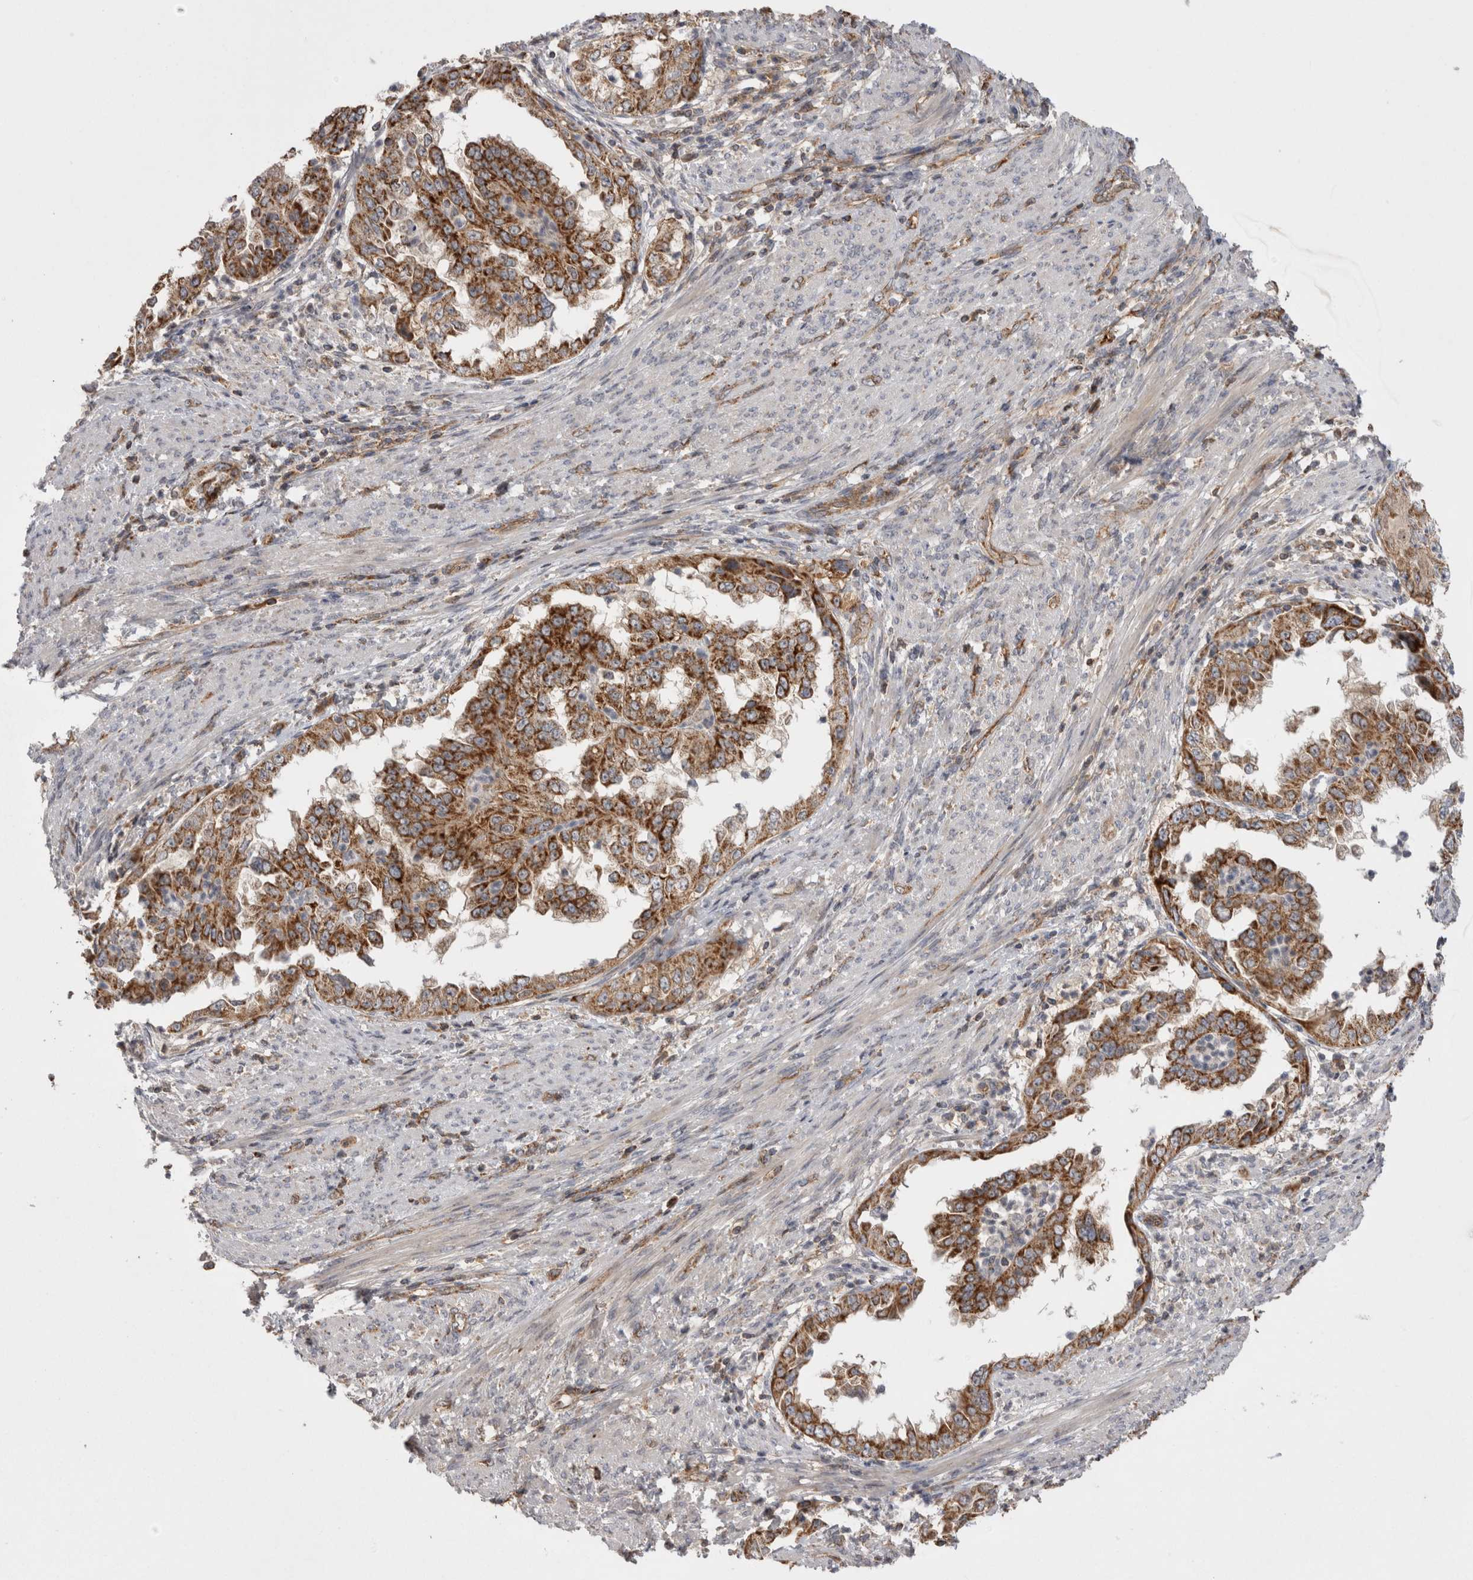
{"staining": {"intensity": "strong", "quantity": ">75%", "location": "cytoplasmic/membranous"}, "tissue": "endometrial cancer", "cell_type": "Tumor cells", "image_type": "cancer", "snomed": [{"axis": "morphology", "description": "Adenocarcinoma, NOS"}, {"axis": "topography", "description": "Endometrium"}], "caption": "Endometrial cancer was stained to show a protein in brown. There is high levels of strong cytoplasmic/membranous expression in about >75% of tumor cells. Using DAB (brown) and hematoxylin (blue) stains, captured at high magnification using brightfield microscopy.", "gene": "DARS2", "patient": {"sex": "female", "age": 85}}